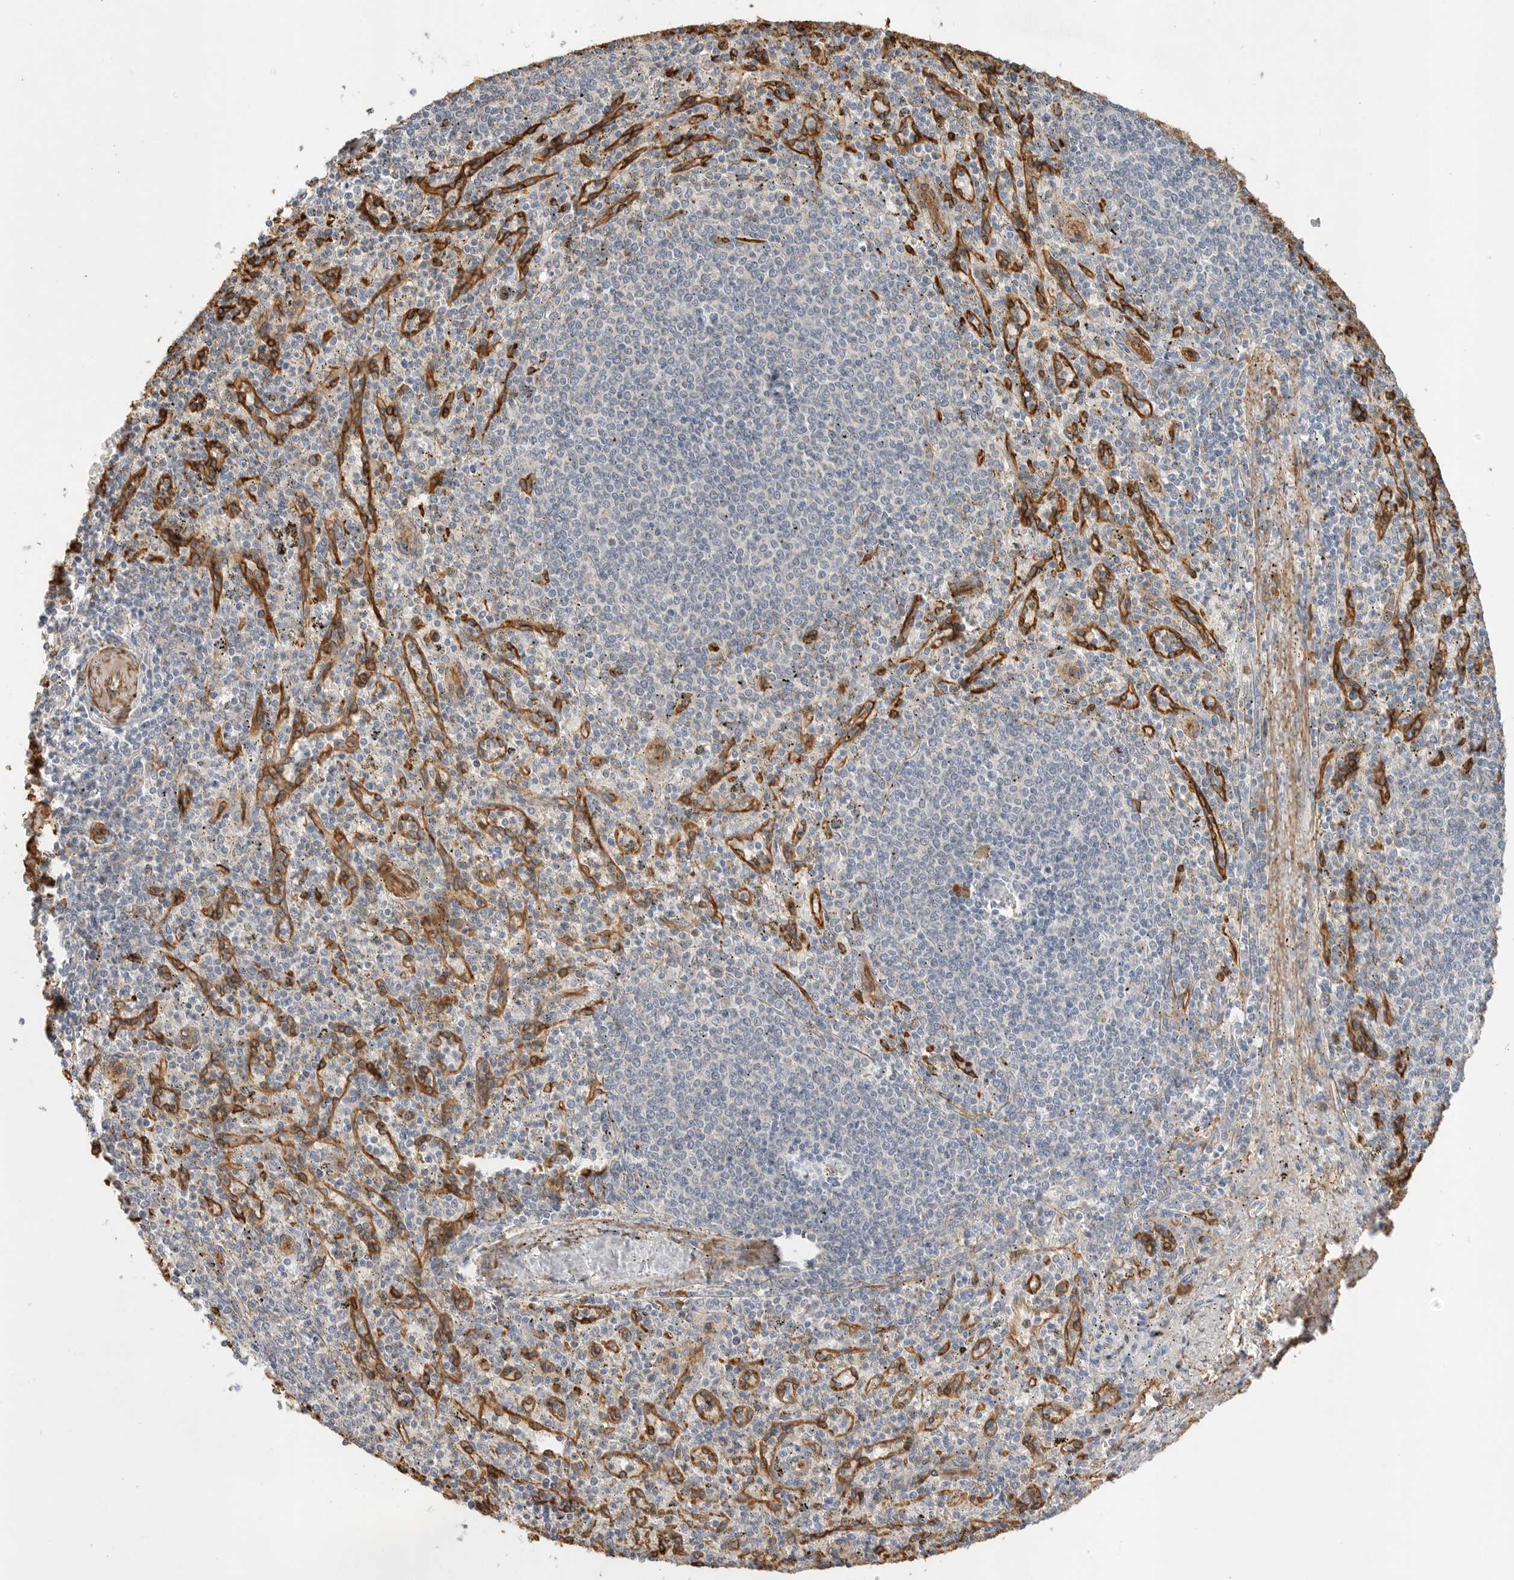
{"staining": {"intensity": "negative", "quantity": "none", "location": "none"}, "tissue": "spleen", "cell_type": "Cells in red pulp", "image_type": "normal", "snomed": [{"axis": "morphology", "description": "Normal tissue, NOS"}, {"axis": "topography", "description": "Spleen"}], "caption": "The IHC micrograph has no significant expression in cells in red pulp of spleen.", "gene": "JMJD4", "patient": {"sex": "male", "age": 72}}